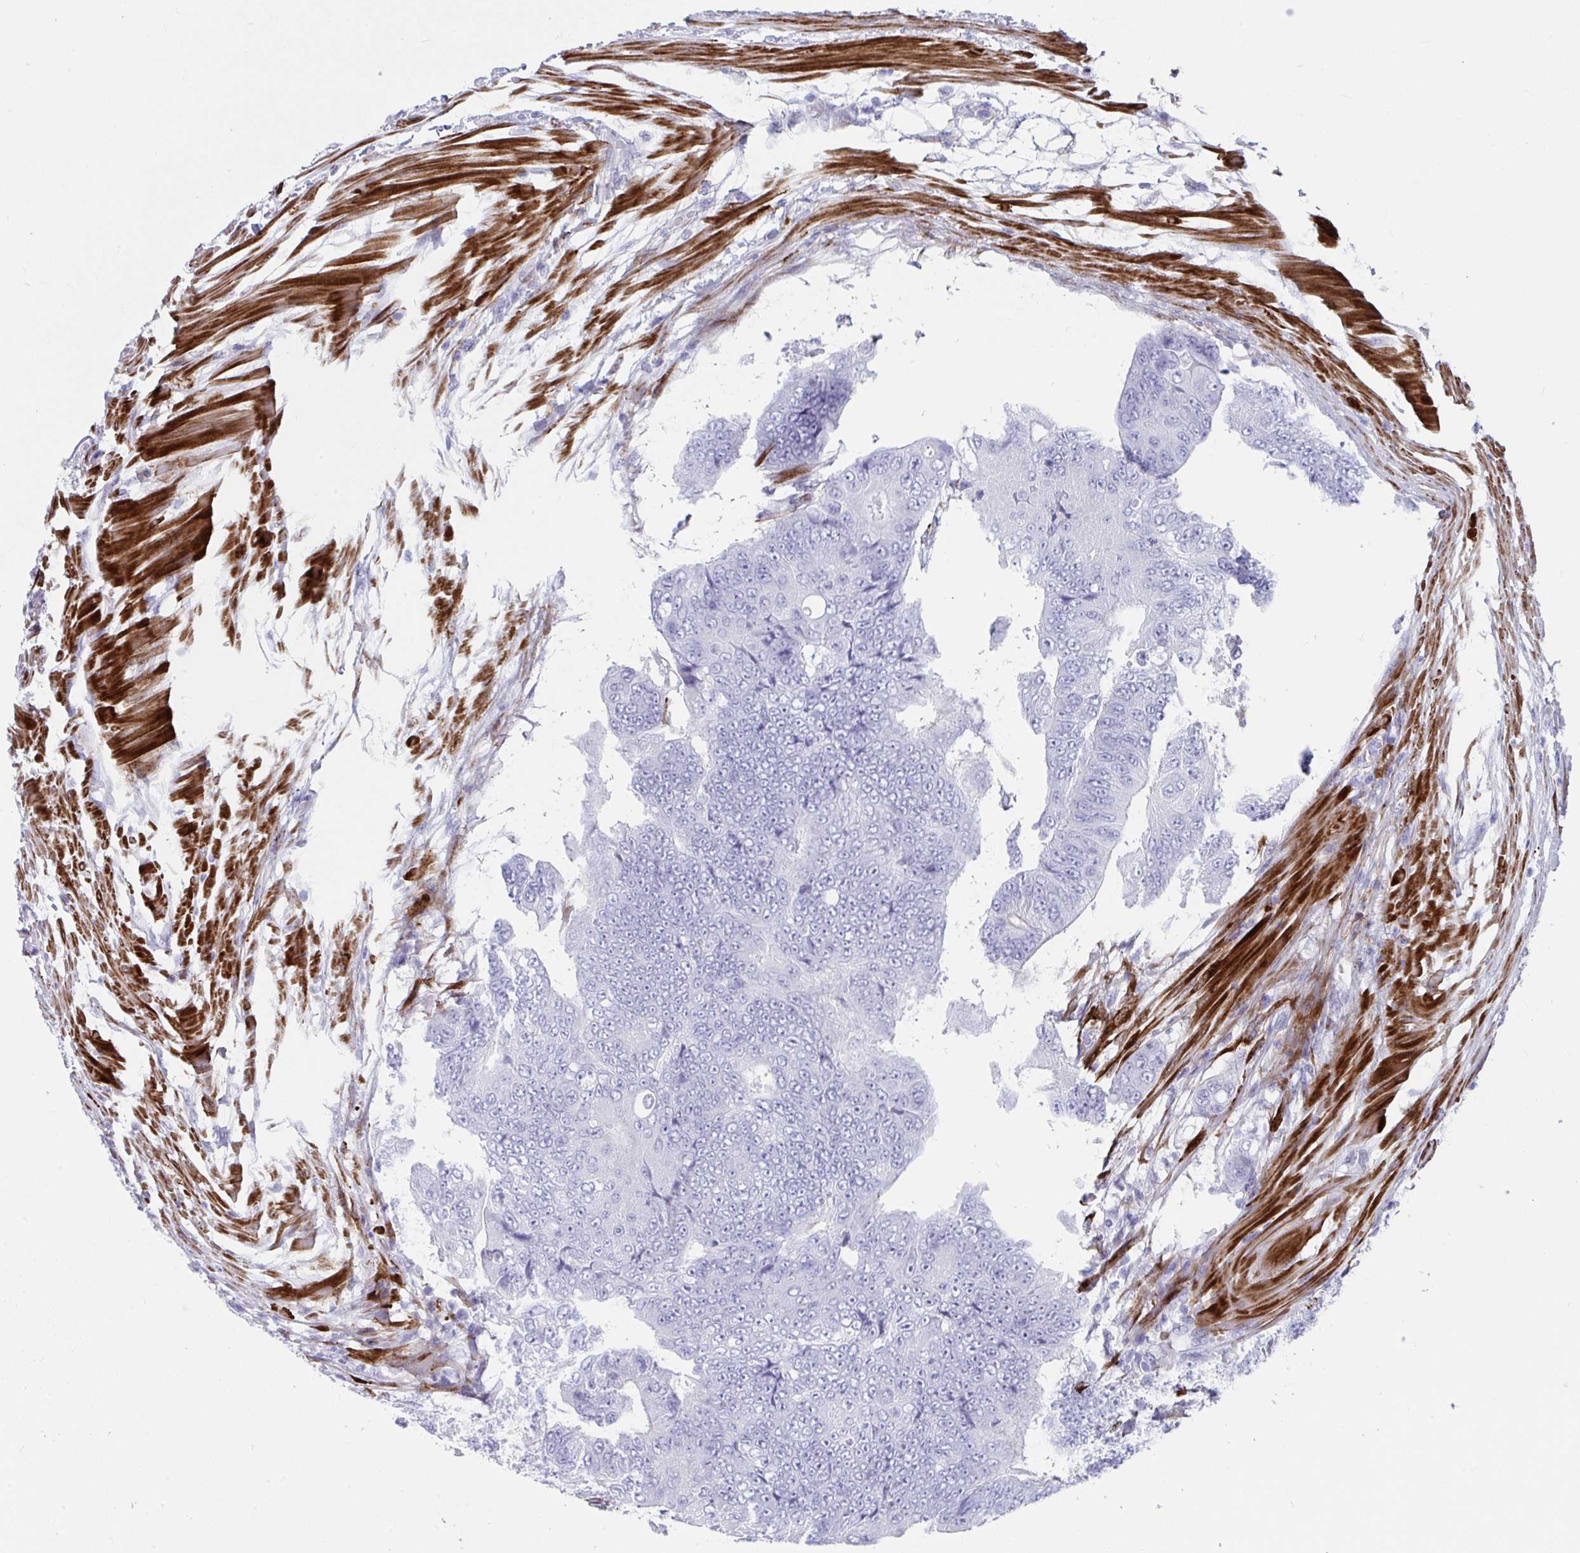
{"staining": {"intensity": "negative", "quantity": "none", "location": "none"}, "tissue": "colorectal cancer", "cell_type": "Tumor cells", "image_type": "cancer", "snomed": [{"axis": "morphology", "description": "Adenocarcinoma, NOS"}, {"axis": "topography", "description": "Colon"}], "caption": "Adenocarcinoma (colorectal) was stained to show a protein in brown. There is no significant staining in tumor cells. (Stains: DAB immunohistochemistry (IHC) with hematoxylin counter stain, Microscopy: brightfield microscopy at high magnification).", "gene": "GRXCR2", "patient": {"sex": "female", "age": 48}}